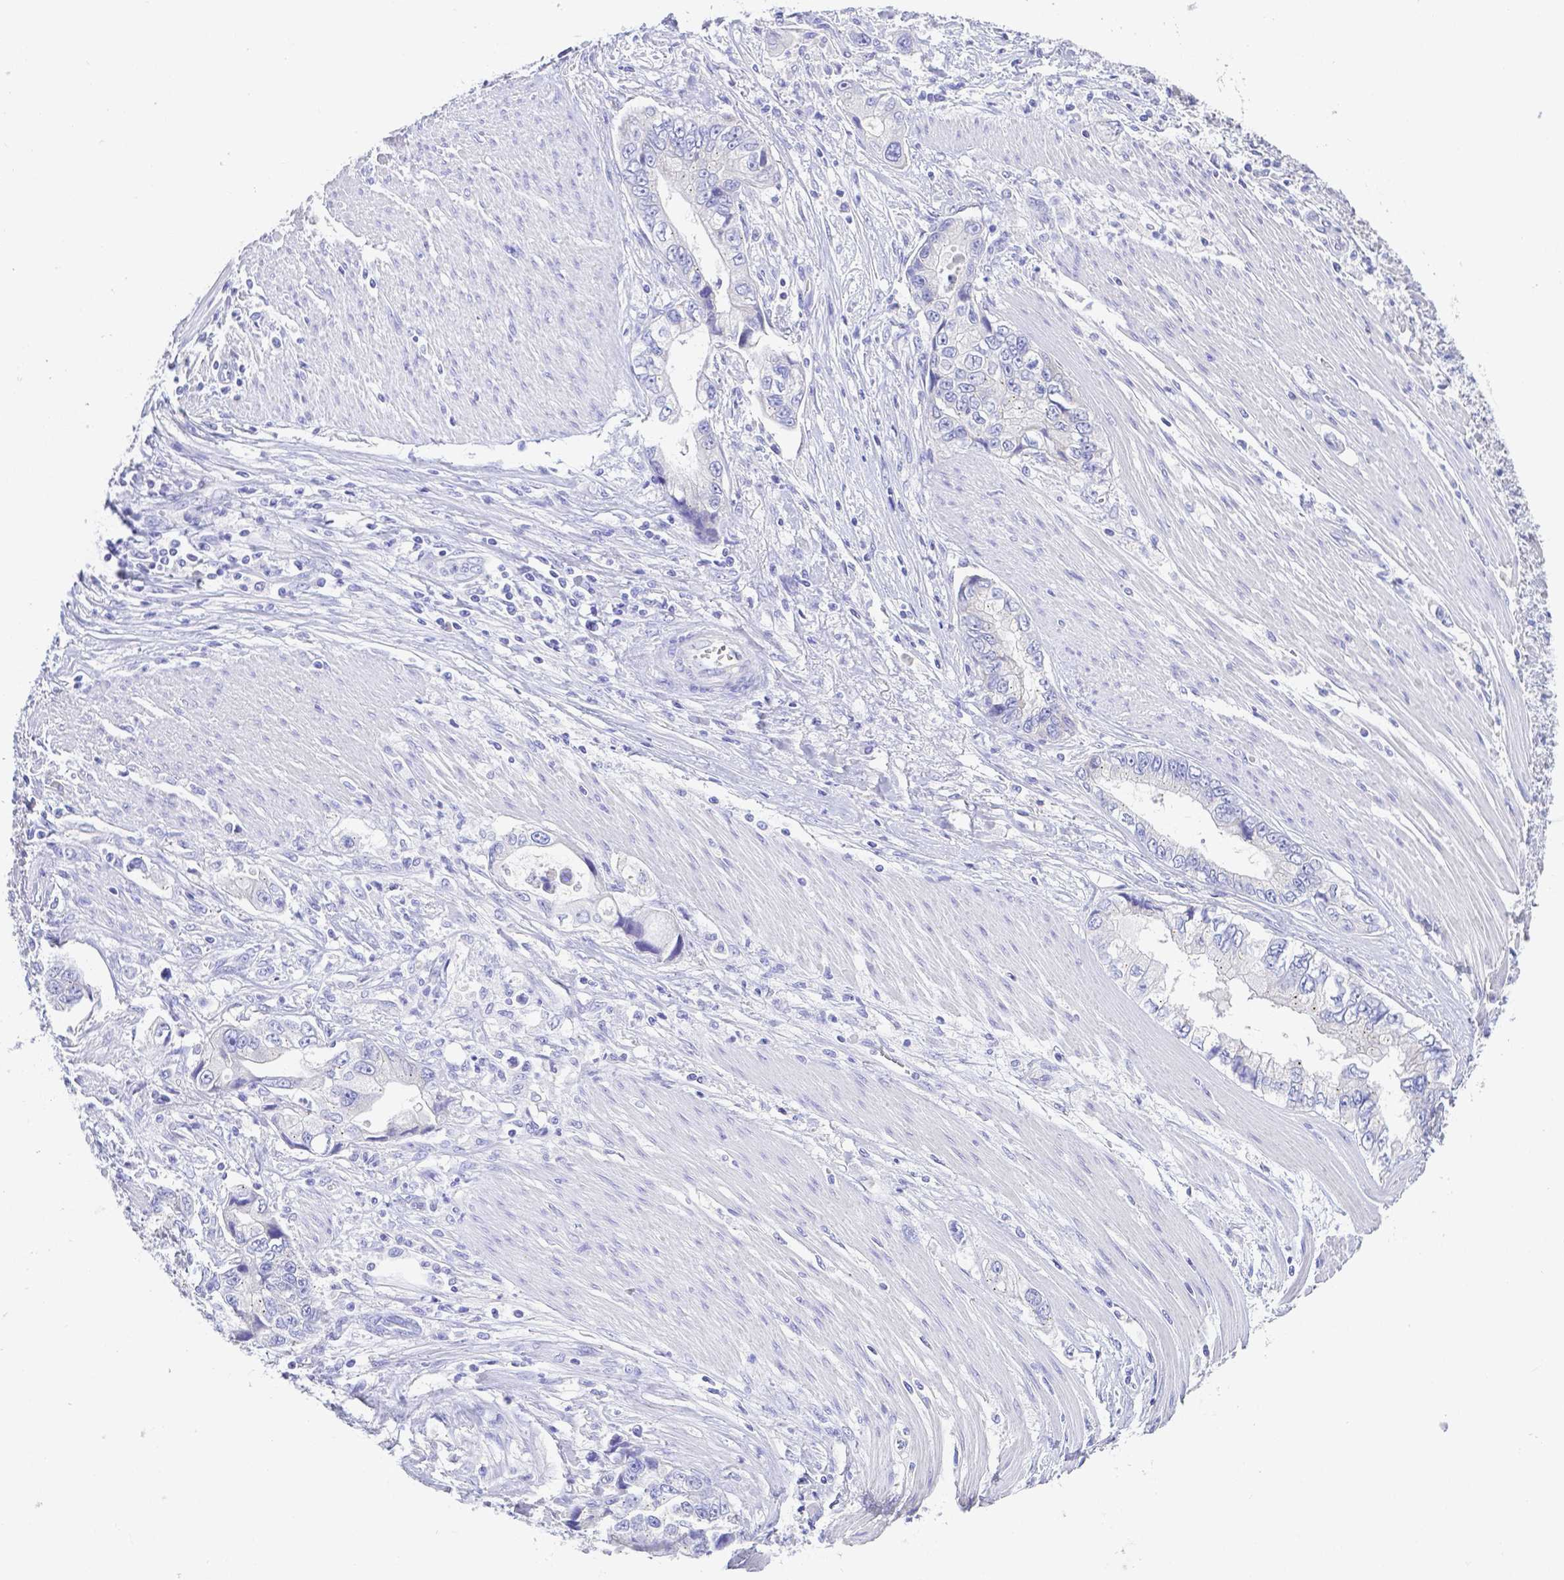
{"staining": {"intensity": "negative", "quantity": "none", "location": "none"}, "tissue": "stomach cancer", "cell_type": "Tumor cells", "image_type": "cancer", "snomed": [{"axis": "morphology", "description": "Adenocarcinoma, NOS"}, {"axis": "topography", "description": "Pancreas"}, {"axis": "topography", "description": "Stomach, upper"}], "caption": "Human stomach adenocarcinoma stained for a protein using immunohistochemistry (IHC) demonstrates no expression in tumor cells.", "gene": "ZG16B", "patient": {"sex": "male", "age": 77}}